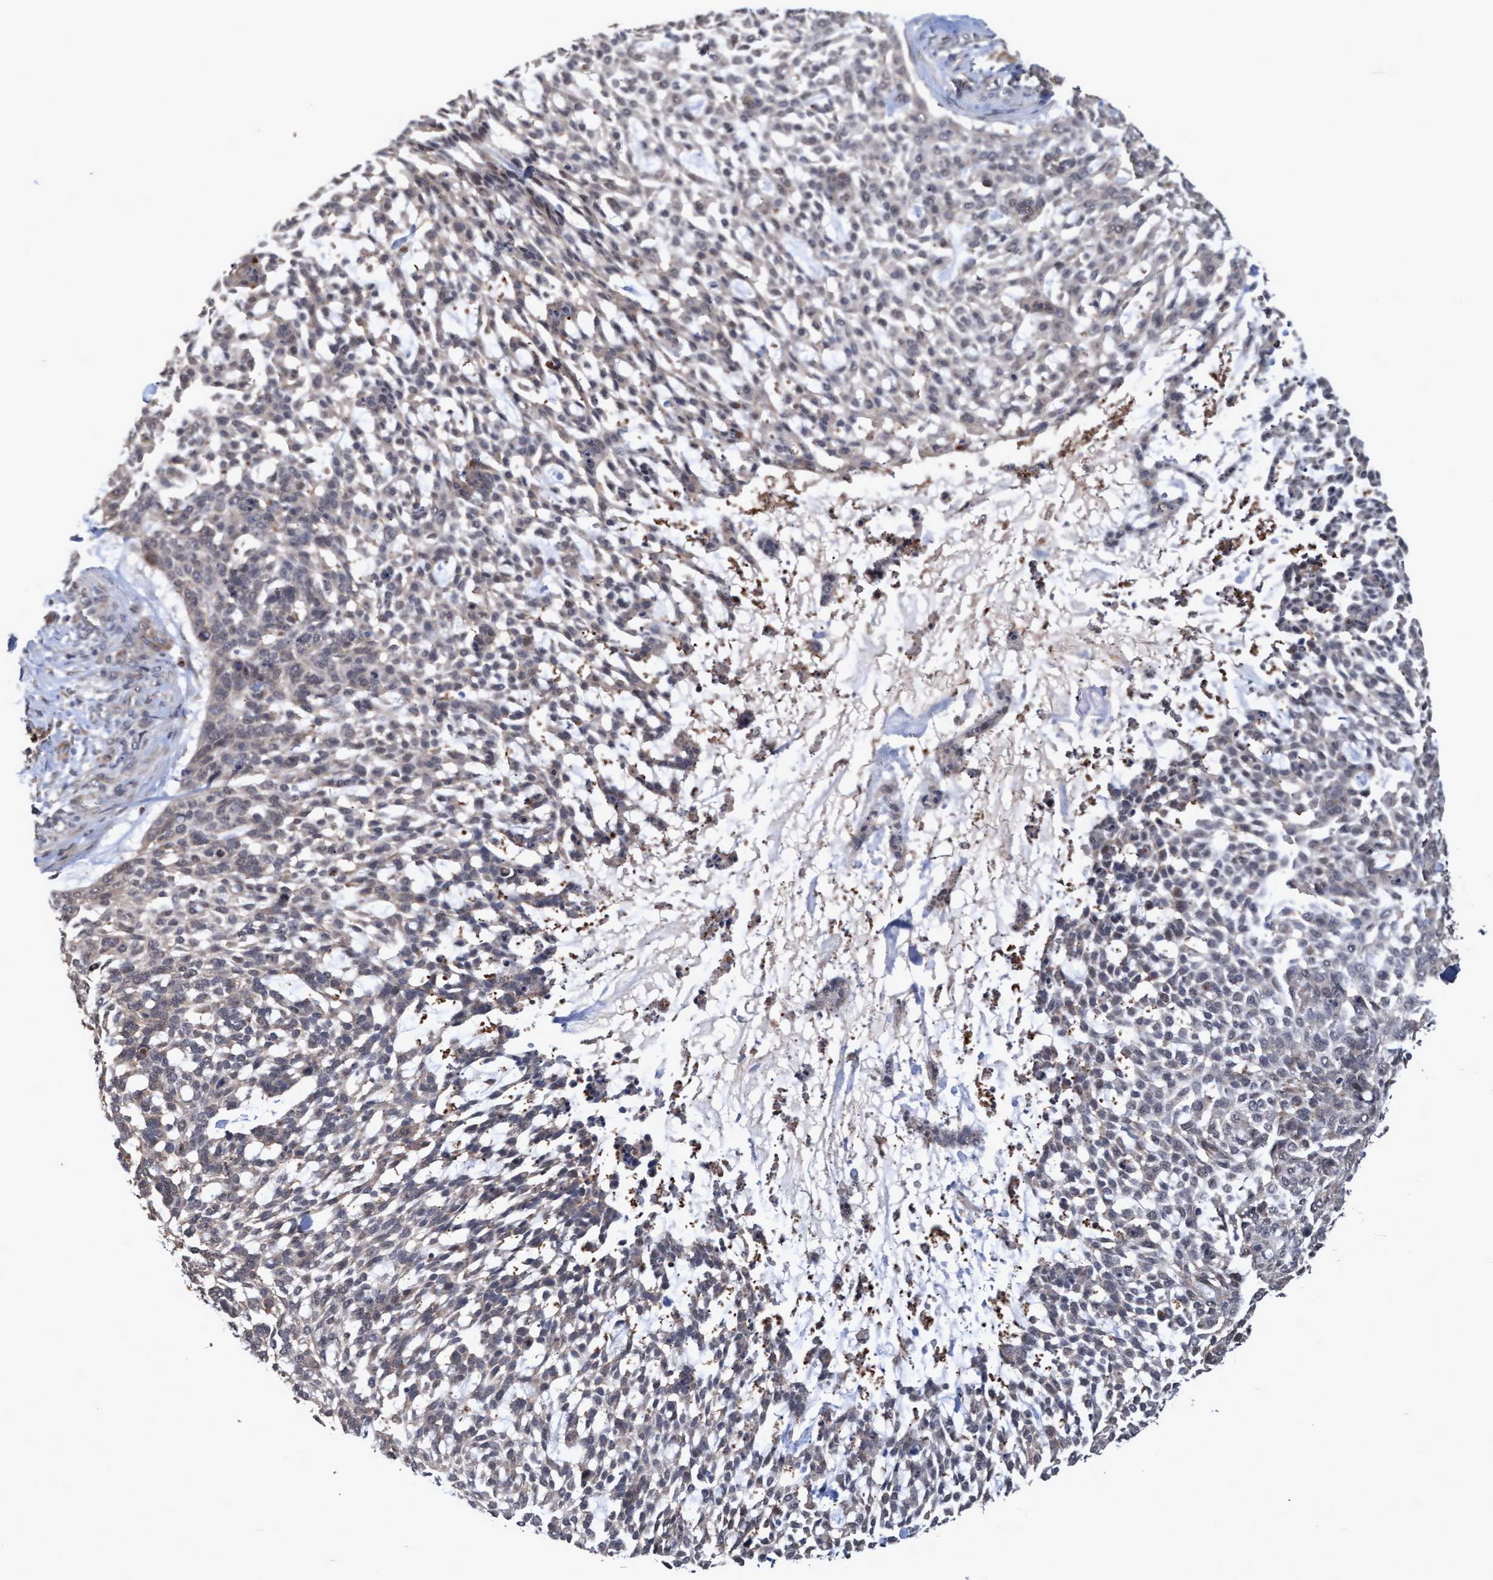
{"staining": {"intensity": "weak", "quantity": "<25%", "location": "cytoplasmic/membranous"}, "tissue": "skin cancer", "cell_type": "Tumor cells", "image_type": "cancer", "snomed": [{"axis": "morphology", "description": "Basal cell carcinoma"}, {"axis": "topography", "description": "Skin"}], "caption": "Tumor cells are negative for protein expression in human skin cancer.", "gene": "PSMB6", "patient": {"sex": "female", "age": 64}}